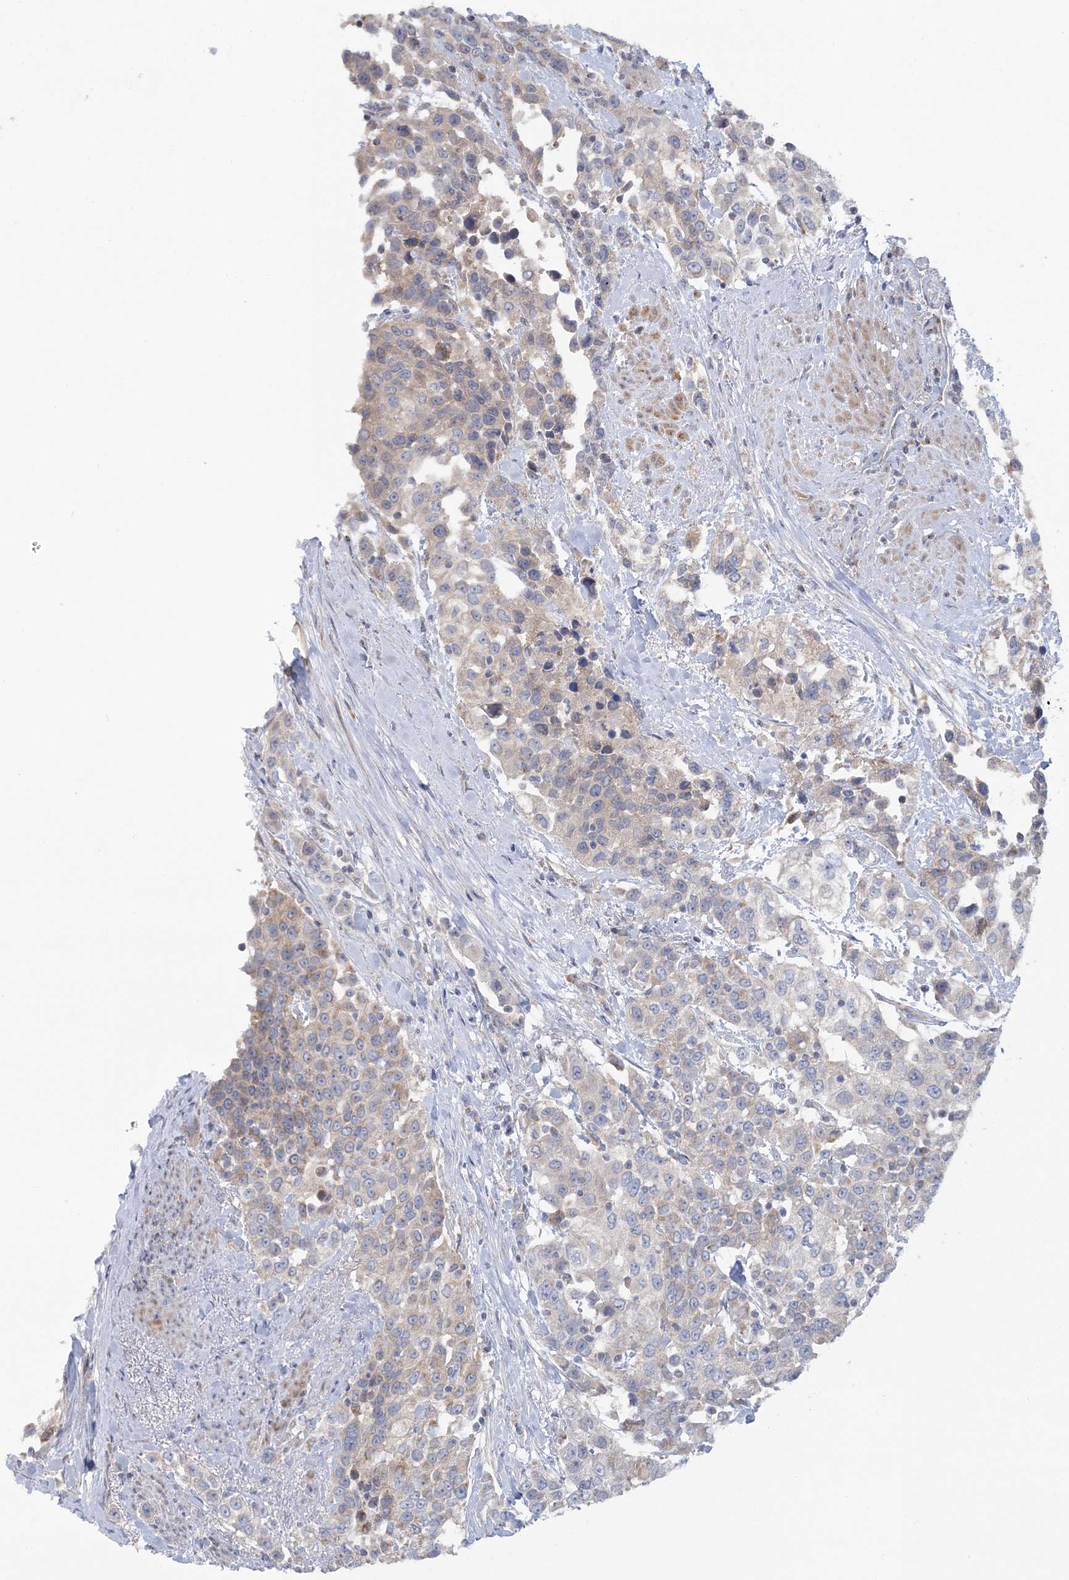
{"staining": {"intensity": "weak", "quantity": "25%-75%", "location": "cytoplasmic/membranous"}, "tissue": "urothelial cancer", "cell_type": "Tumor cells", "image_type": "cancer", "snomed": [{"axis": "morphology", "description": "Urothelial carcinoma, High grade"}, {"axis": "topography", "description": "Urinary bladder"}], "caption": "Immunohistochemistry histopathology image of urothelial carcinoma (high-grade) stained for a protein (brown), which reveals low levels of weak cytoplasmic/membranous positivity in about 25%-75% of tumor cells.", "gene": "MMADHC", "patient": {"sex": "female", "age": 80}}